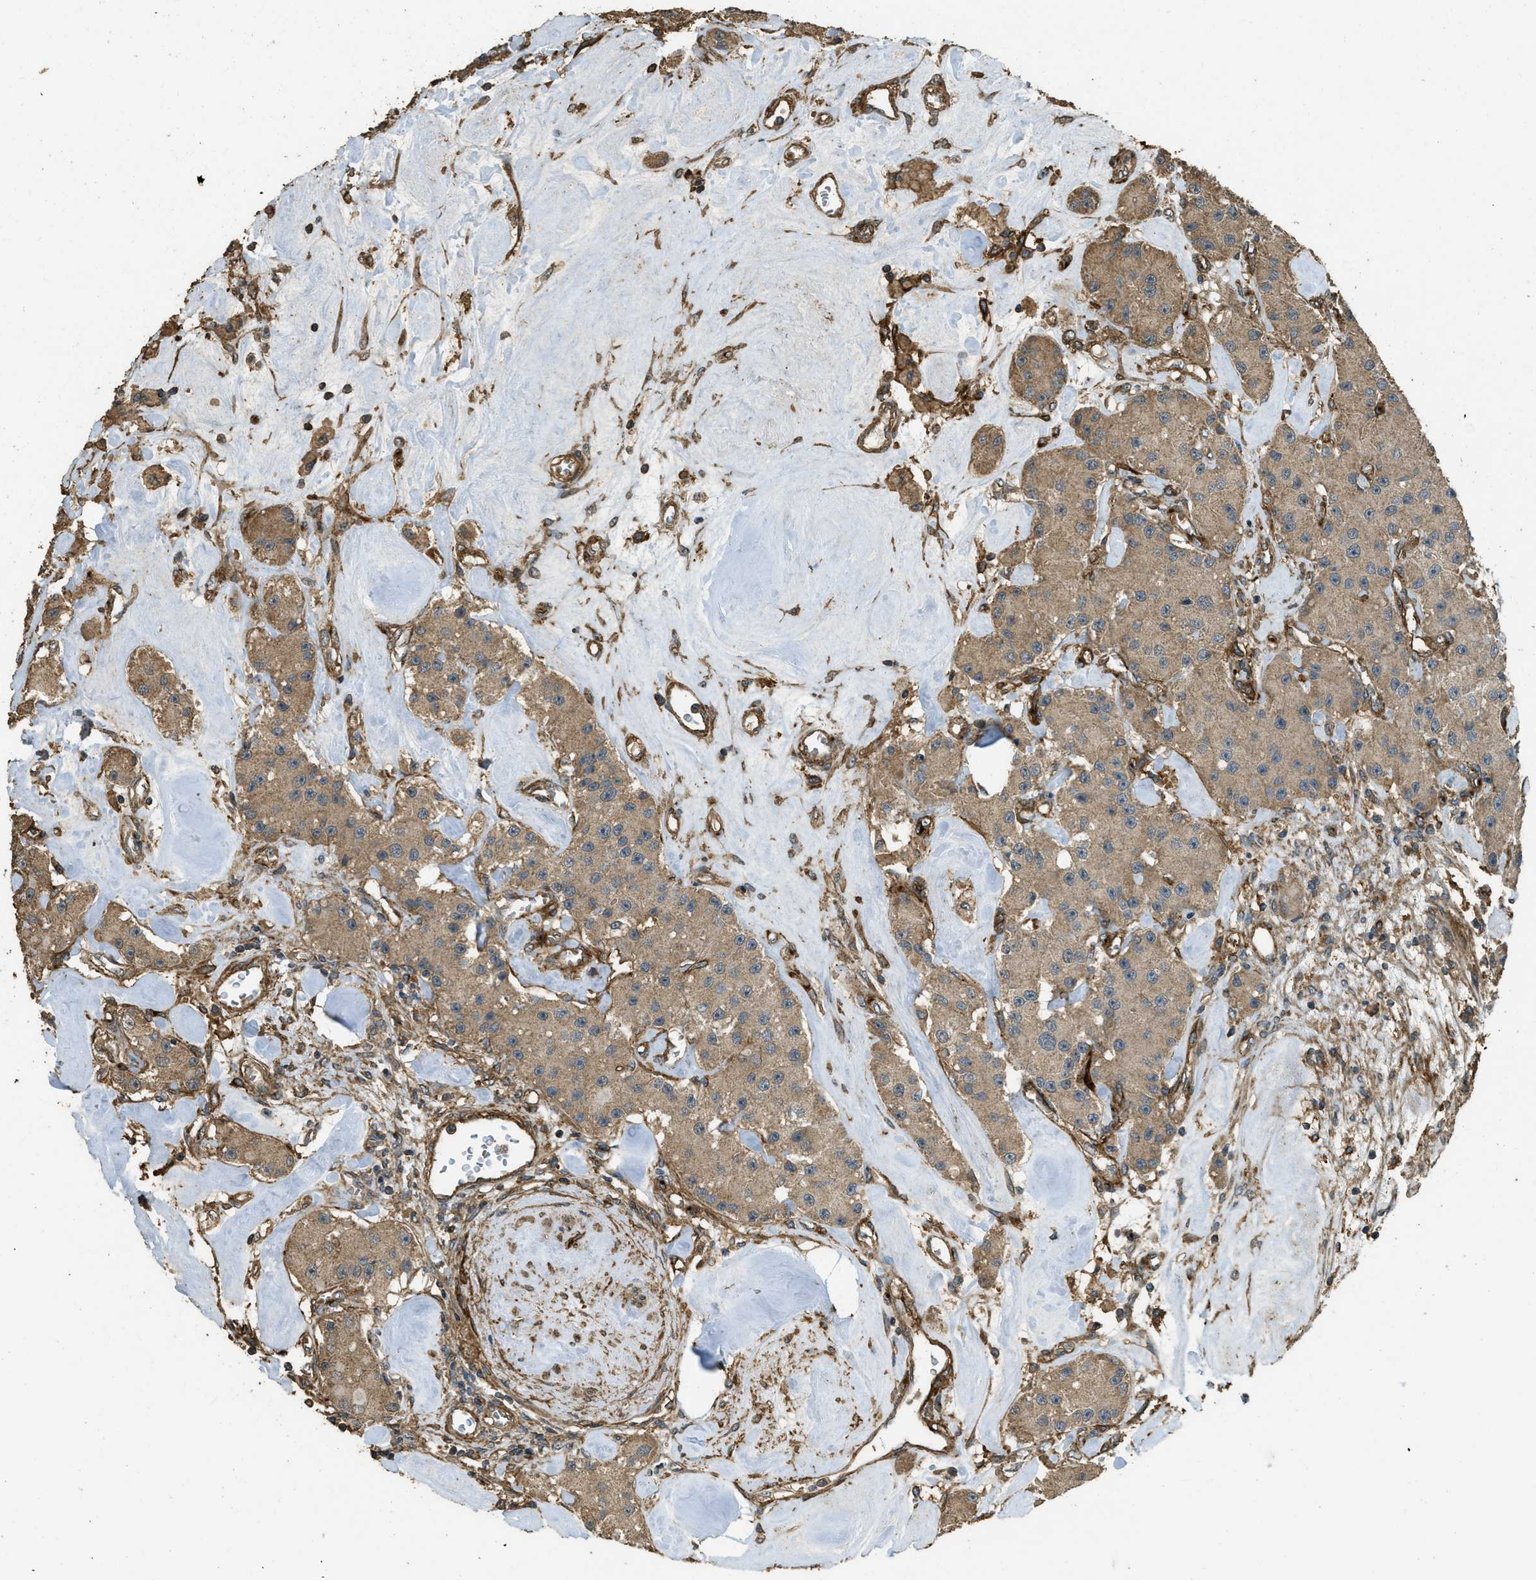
{"staining": {"intensity": "moderate", "quantity": ">75%", "location": "cytoplasmic/membranous"}, "tissue": "carcinoid", "cell_type": "Tumor cells", "image_type": "cancer", "snomed": [{"axis": "morphology", "description": "Carcinoid, malignant, NOS"}, {"axis": "topography", "description": "Pancreas"}], "caption": "A high-resolution histopathology image shows IHC staining of carcinoid (malignant), which reveals moderate cytoplasmic/membranous positivity in about >75% of tumor cells.", "gene": "CD276", "patient": {"sex": "male", "age": 41}}